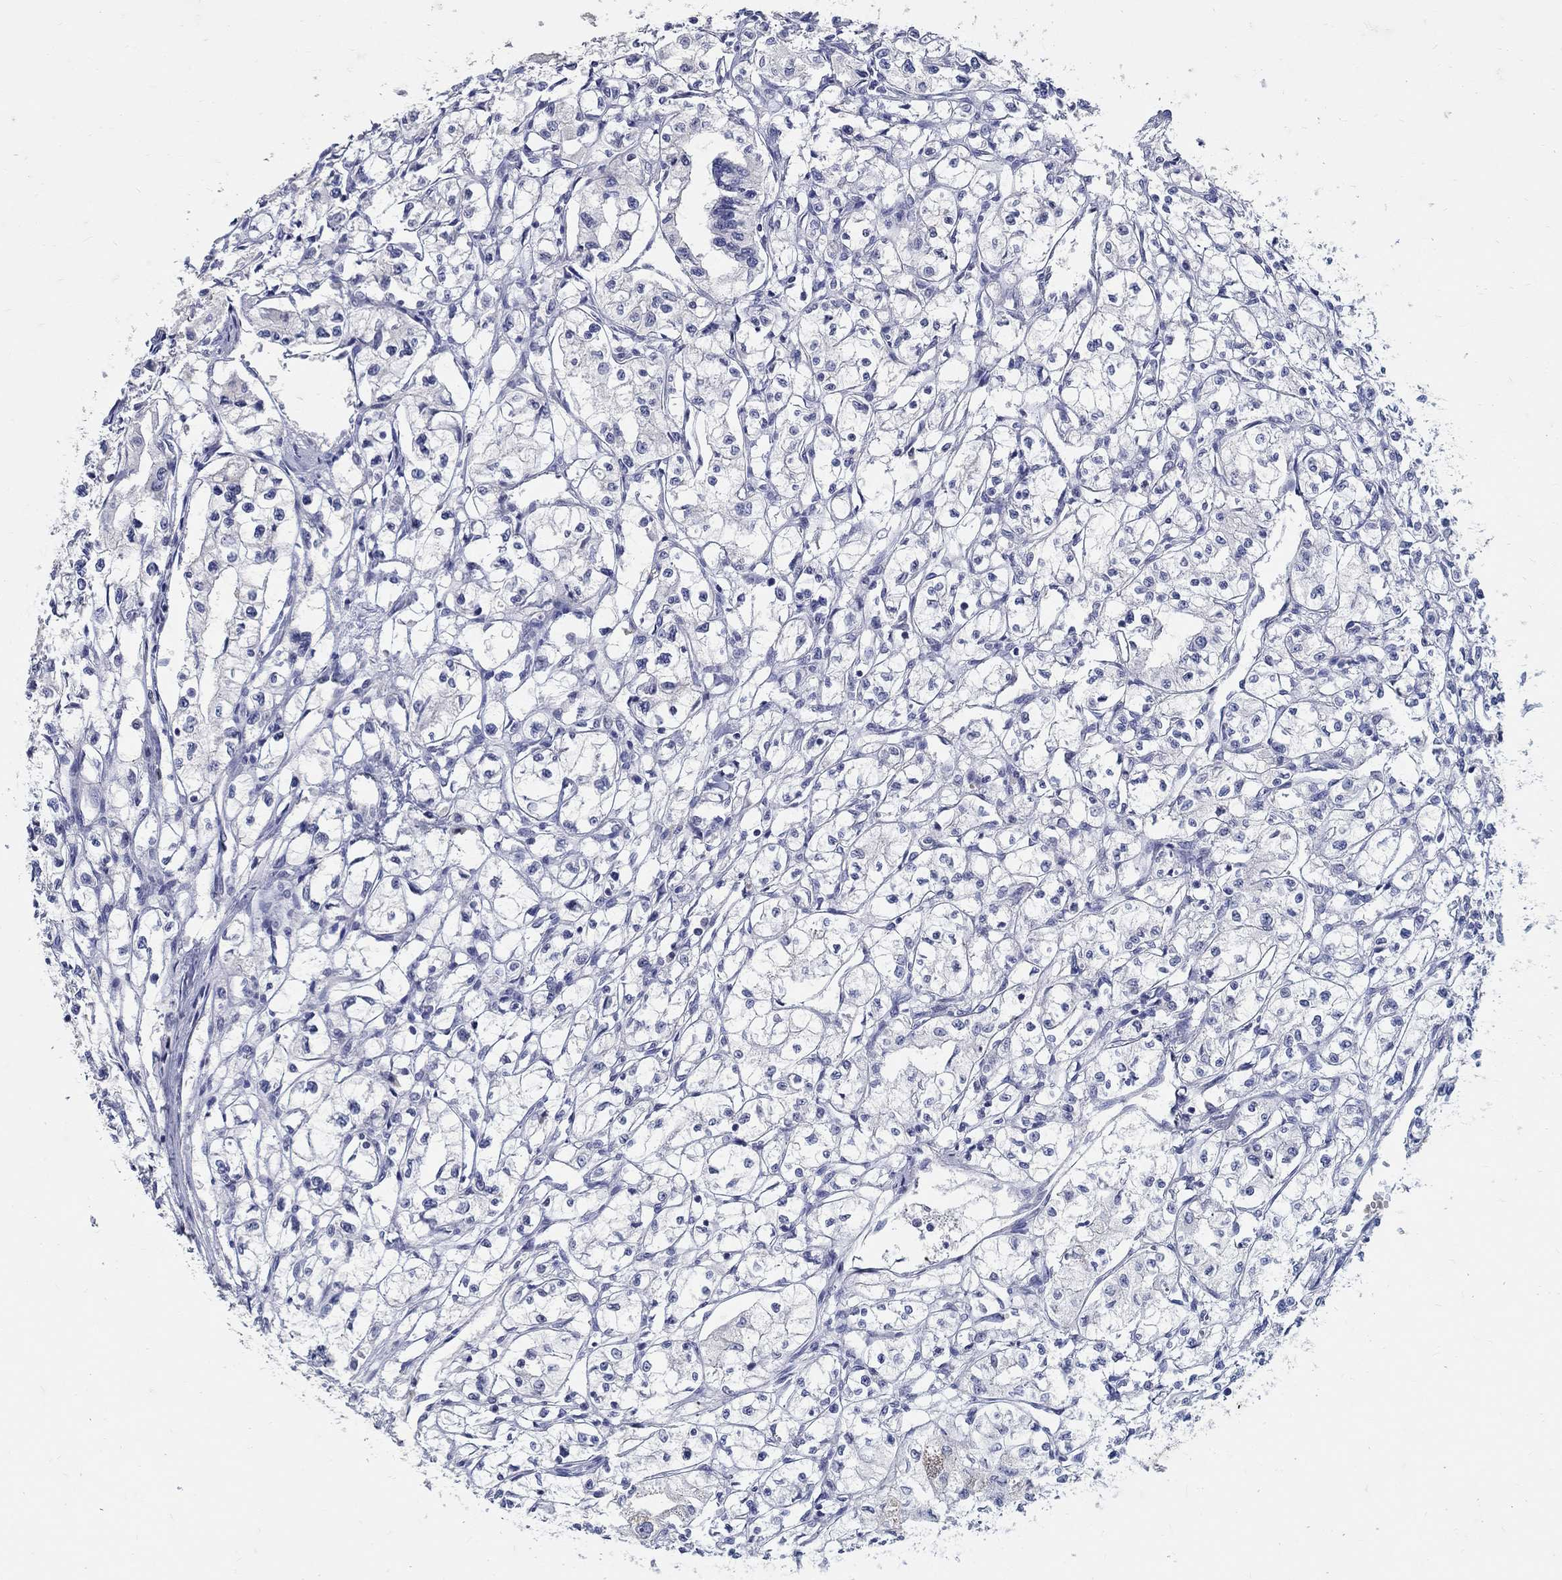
{"staining": {"intensity": "negative", "quantity": "none", "location": "none"}, "tissue": "renal cancer", "cell_type": "Tumor cells", "image_type": "cancer", "snomed": [{"axis": "morphology", "description": "Adenocarcinoma, NOS"}, {"axis": "topography", "description": "Kidney"}], "caption": "Photomicrograph shows no significant protein expression in tumor cells of renal adenocarcinoma.", "gene": "SOX2", "patient": {"sex": "male", "age": 56}}